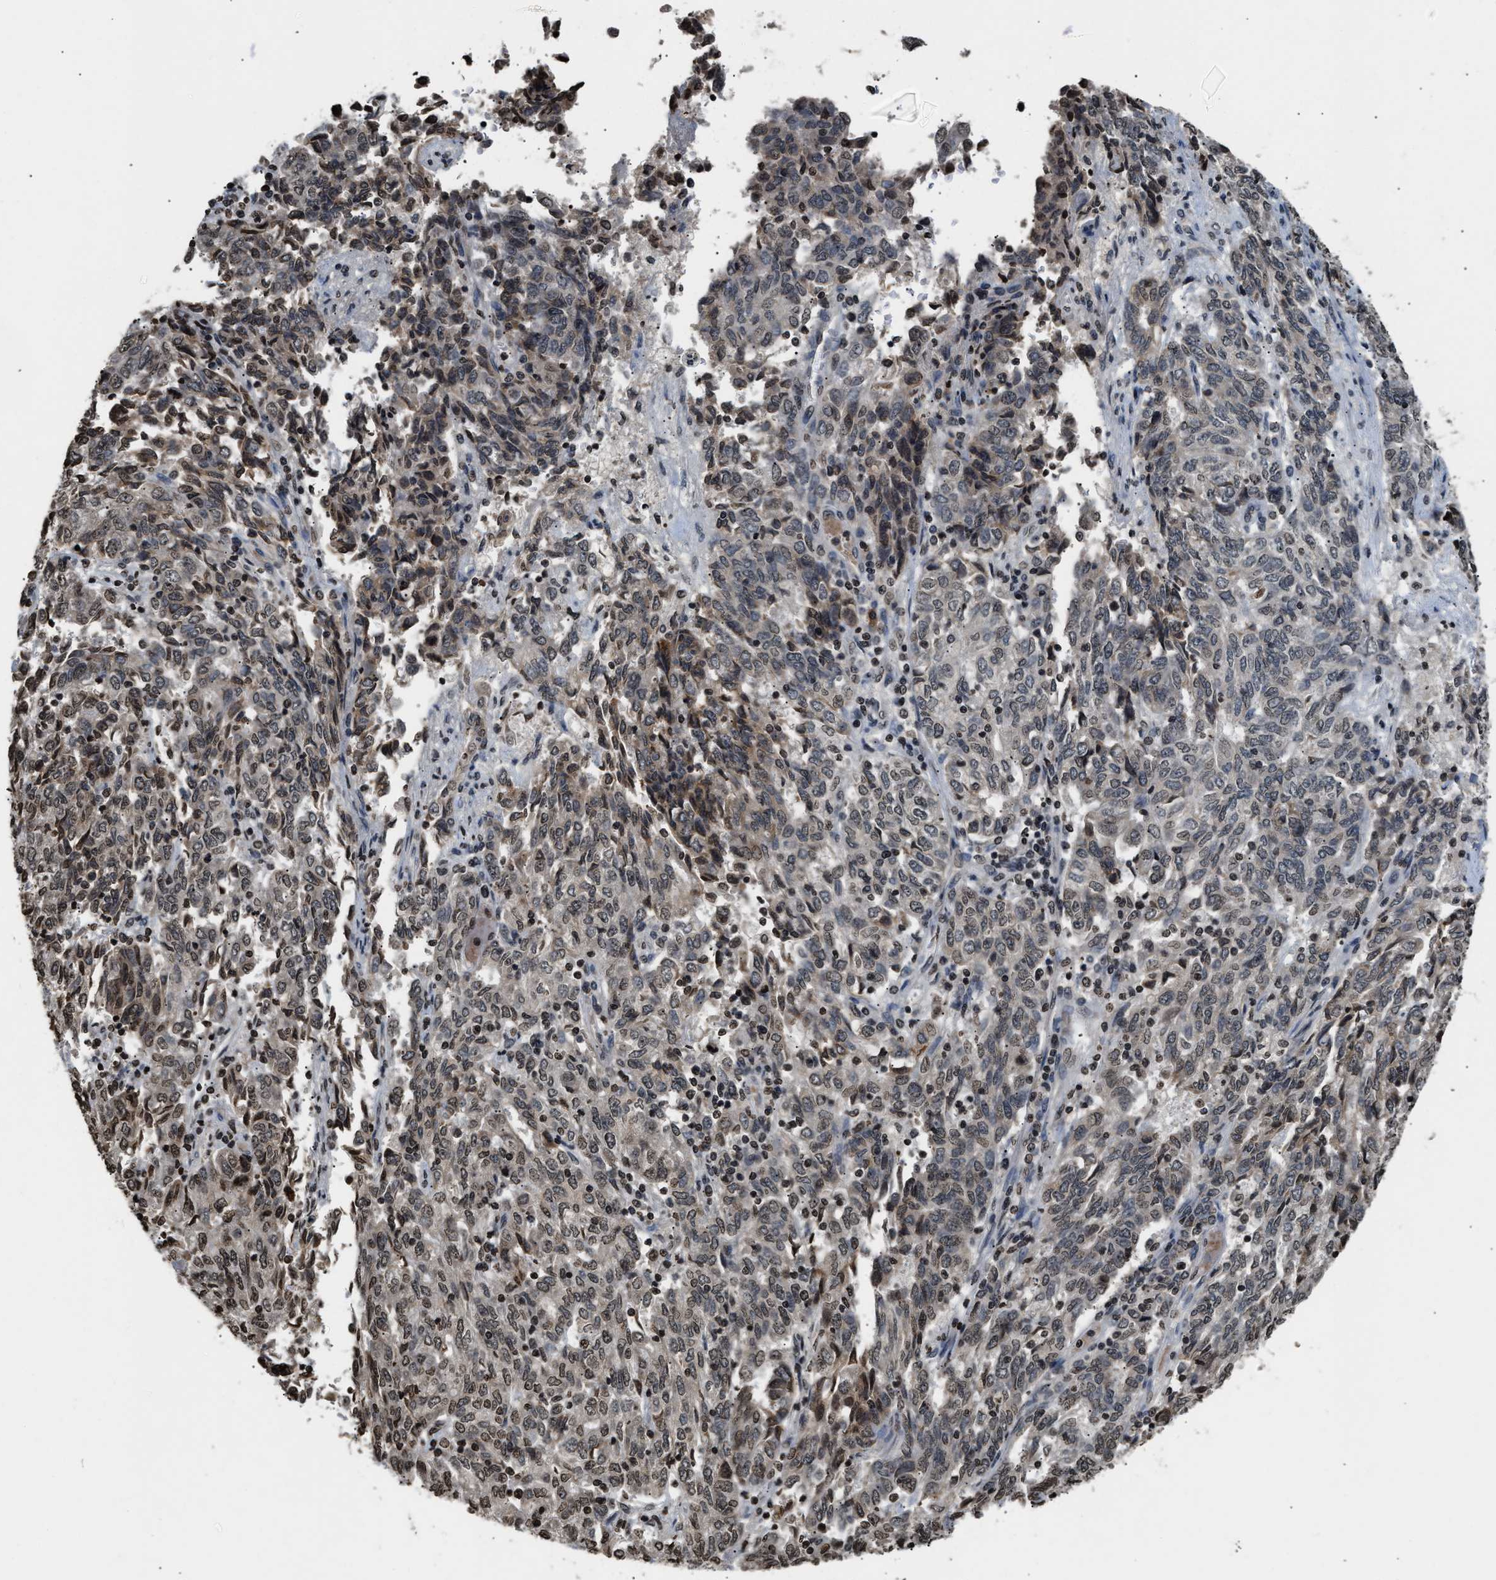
{"staining": {"intensity": "weak", "quantity": "<25%", "location": "nuclear"}, "tissue": "endometrial cancer", "cell_type": "Tumor cells", "image_type": "cancer", "snomed": [{"axis": "morphology", "description": "Adenocarcinoma, NOS"}, {"axis": "topography", "description": "Endometrium"}], "caption": "High magnification brightfield microscopy of endometrial cancer (adenocarcinoma) stained with DAB (3,3'-diaminobenzidine) (brown) and counterstained with hematoxylin (blue): tumor cells show no significant staining. (Immunohistochemistry, brightfield microscopy, high magnification).", "gene": "DNASE1L3", "patient": {"sex": "female", "age": 80}}